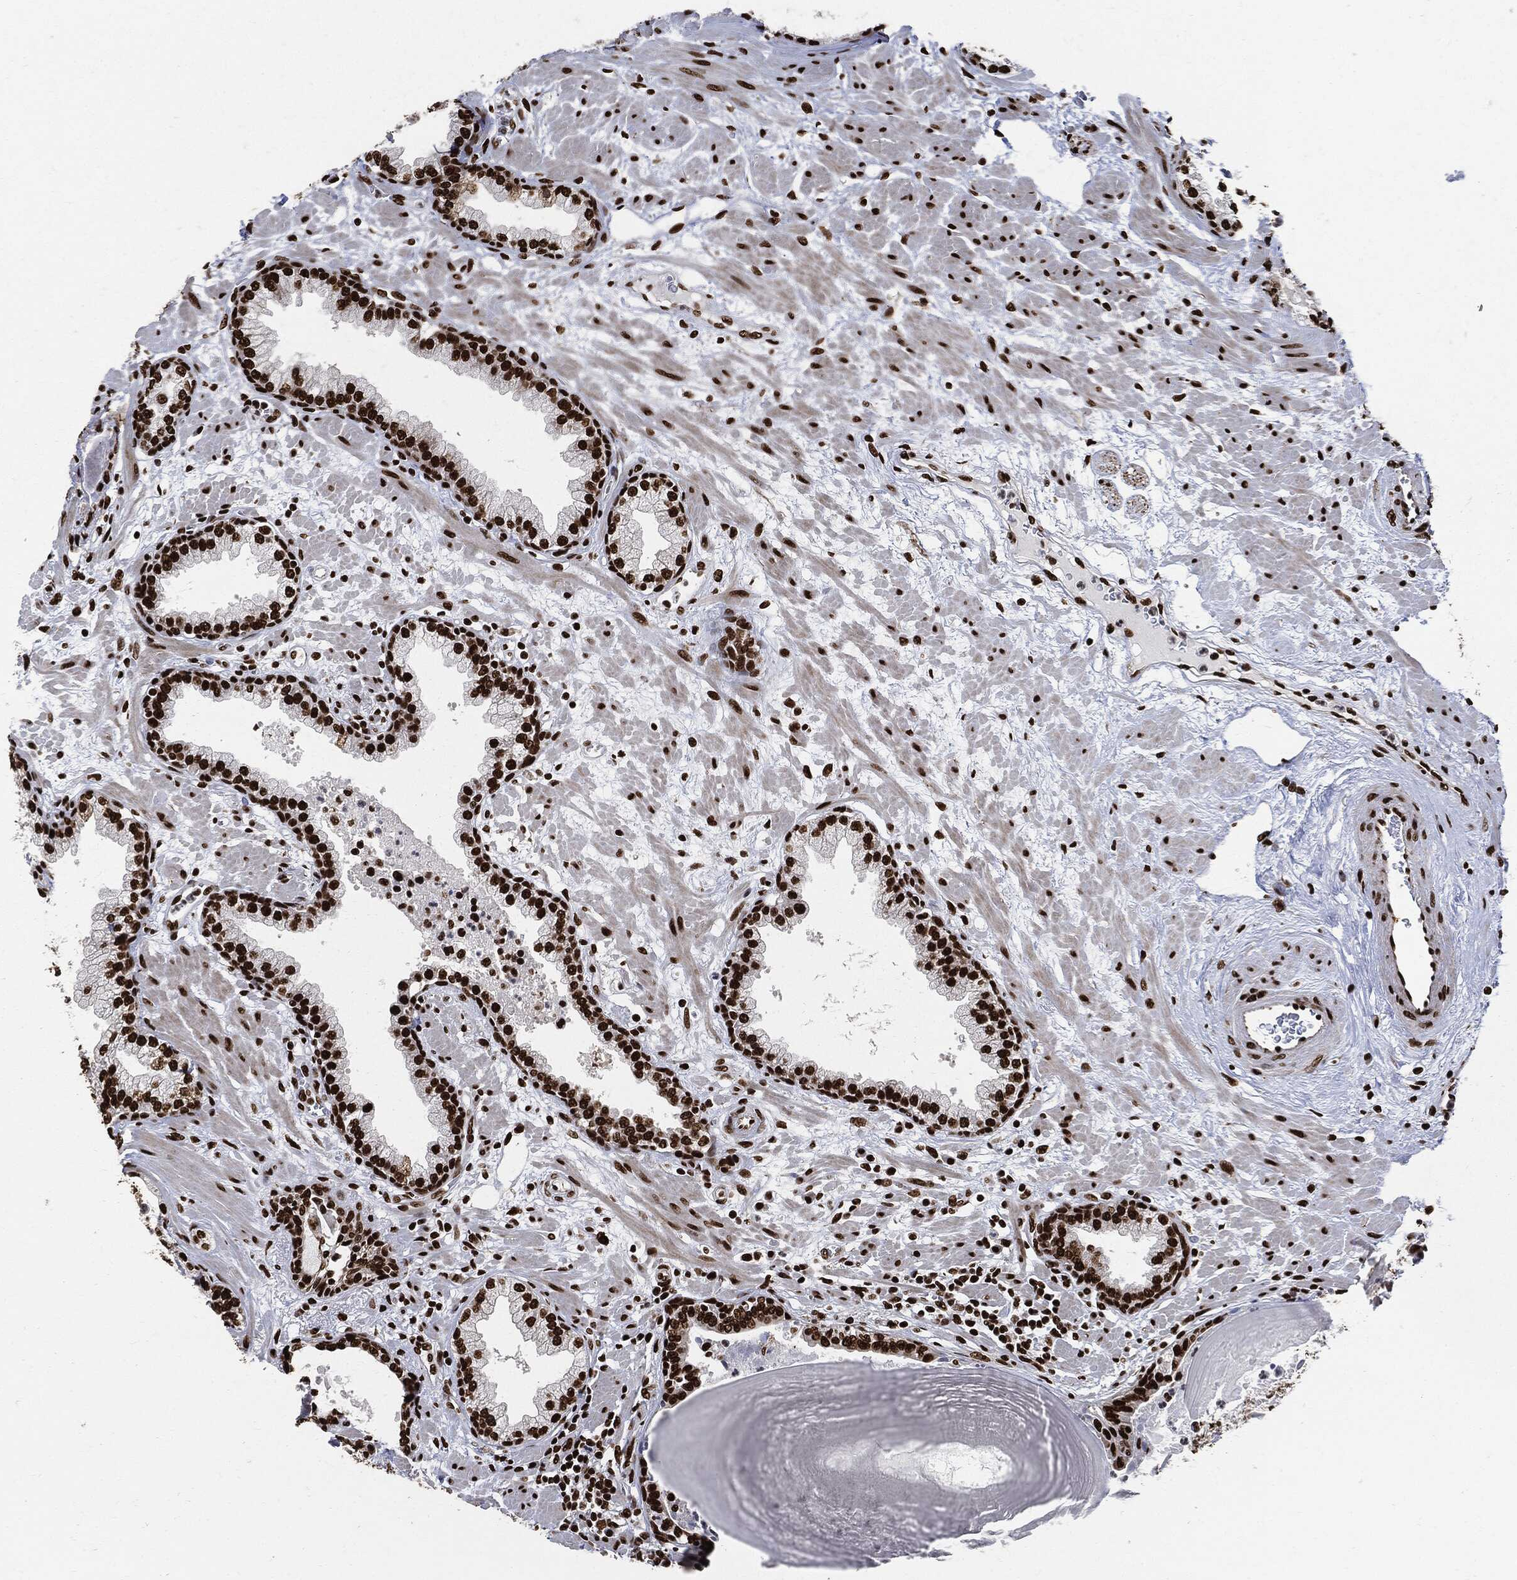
{"staining": {"intensity": "strong", "quantity": ">75%", "location": "nuclear"}, "tissue": "prostate", "cell_type": "Glandular cells", "image_type": "normal", "snomed": [{"axis": "morphology", "description": "Normal tissue, NOS"}, {"axis": "topography", "description": "Prostate"}], "caption": "This photomicrograph reveals immunohistochemistry (IHC) staining of benign human prostate, with high strong nuclear staining in about >75% of glandular cells.", "gene": "RECQL", "patient": {"sex": "male", "age": 63}}